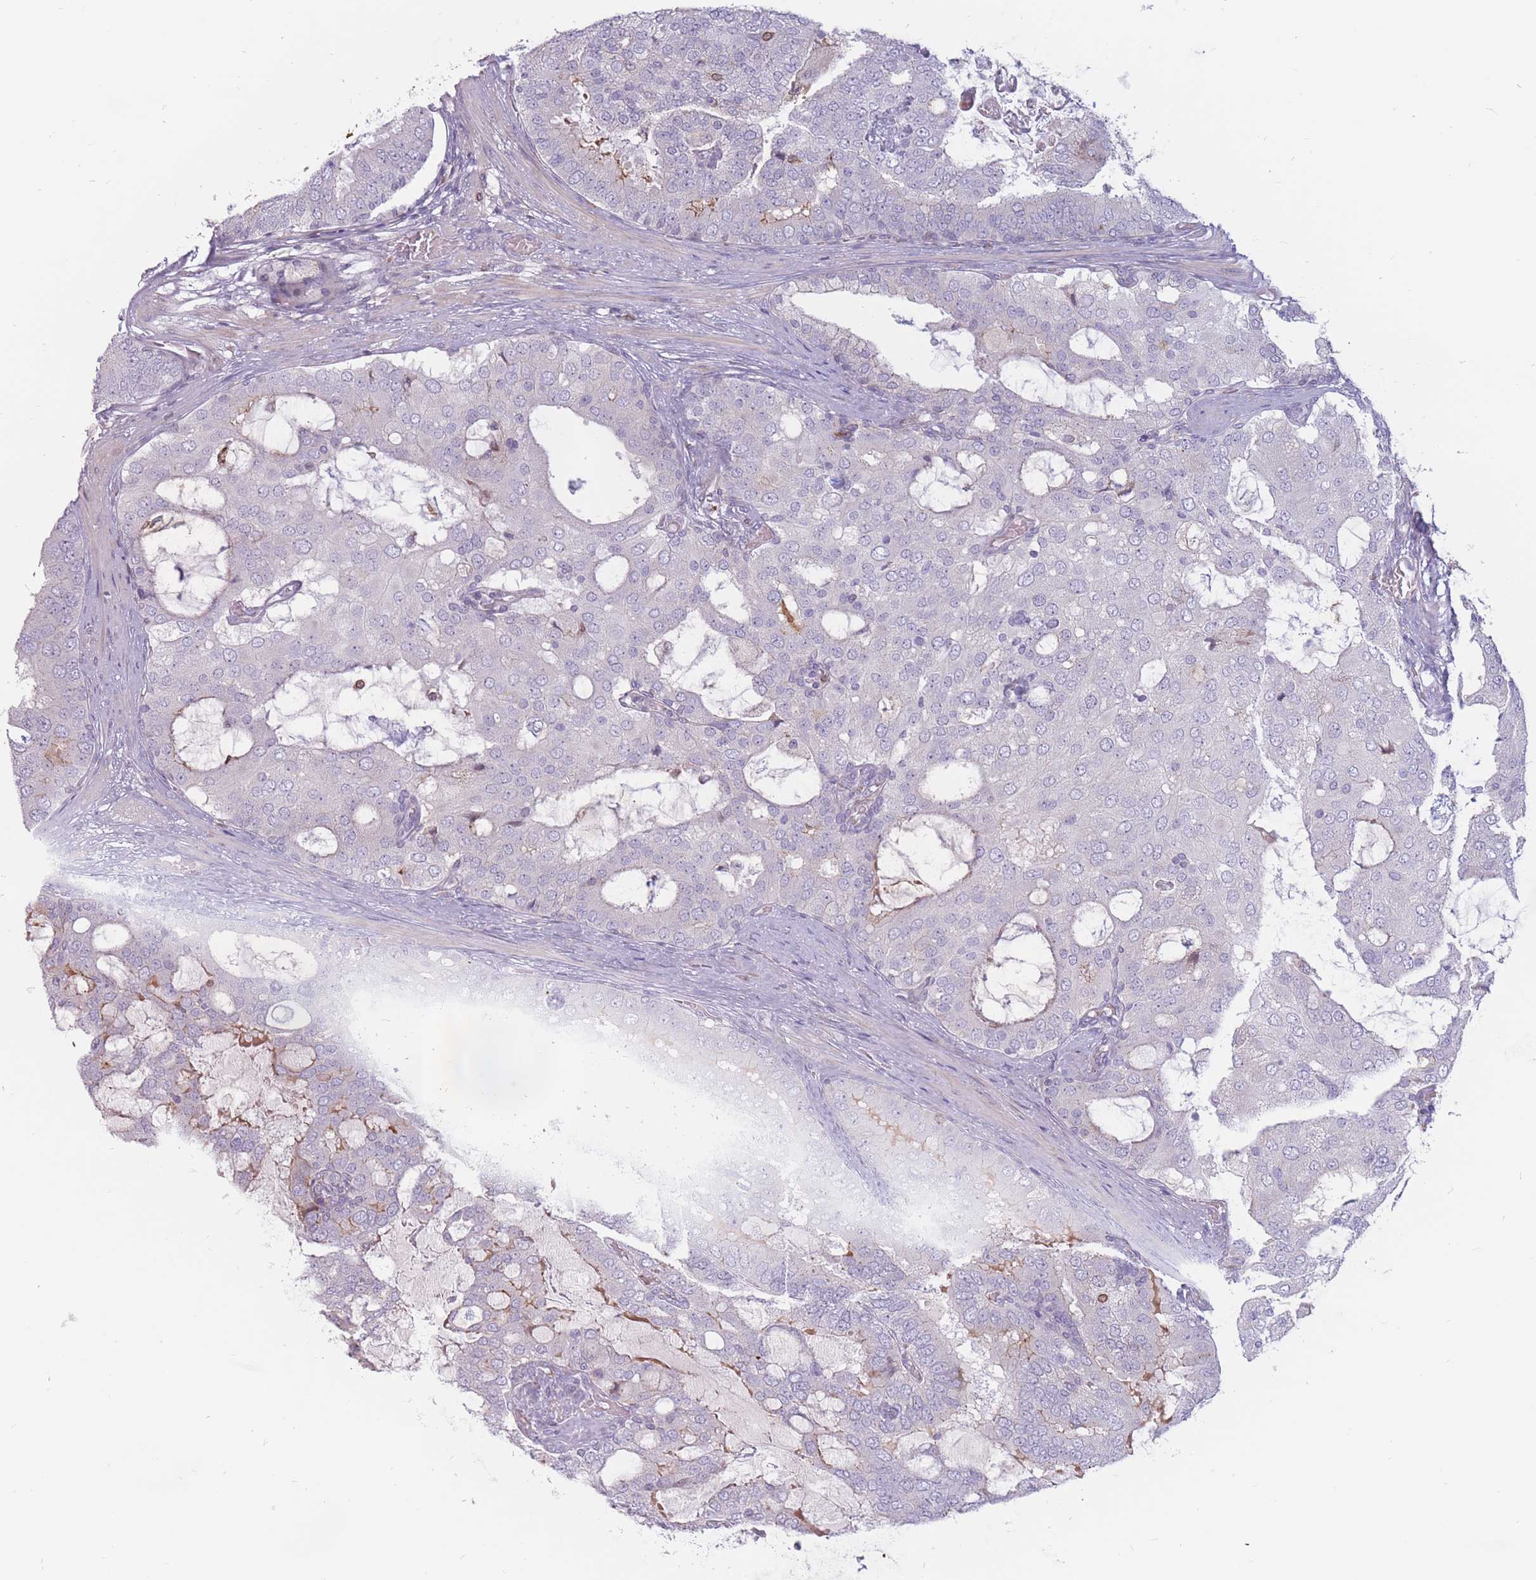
{"staining": {"intensity": "negative", "quantity": "none", "location": "none"}, "tissue": "prostate cancer", "cell_type": "Tumor cells", "image_type": "cancer", "snomed": [{"axis": "morphology", "description": "Adenocarcinoma, High grade"}, {"axis": "topography", "description": "Prostate"}], "caption": "Tumor cells show no significant protein expression in prostate adenocarcinoma (high-grade).", "gene": "PTGDR", "patient": {"sex": "male", "age": 55}}